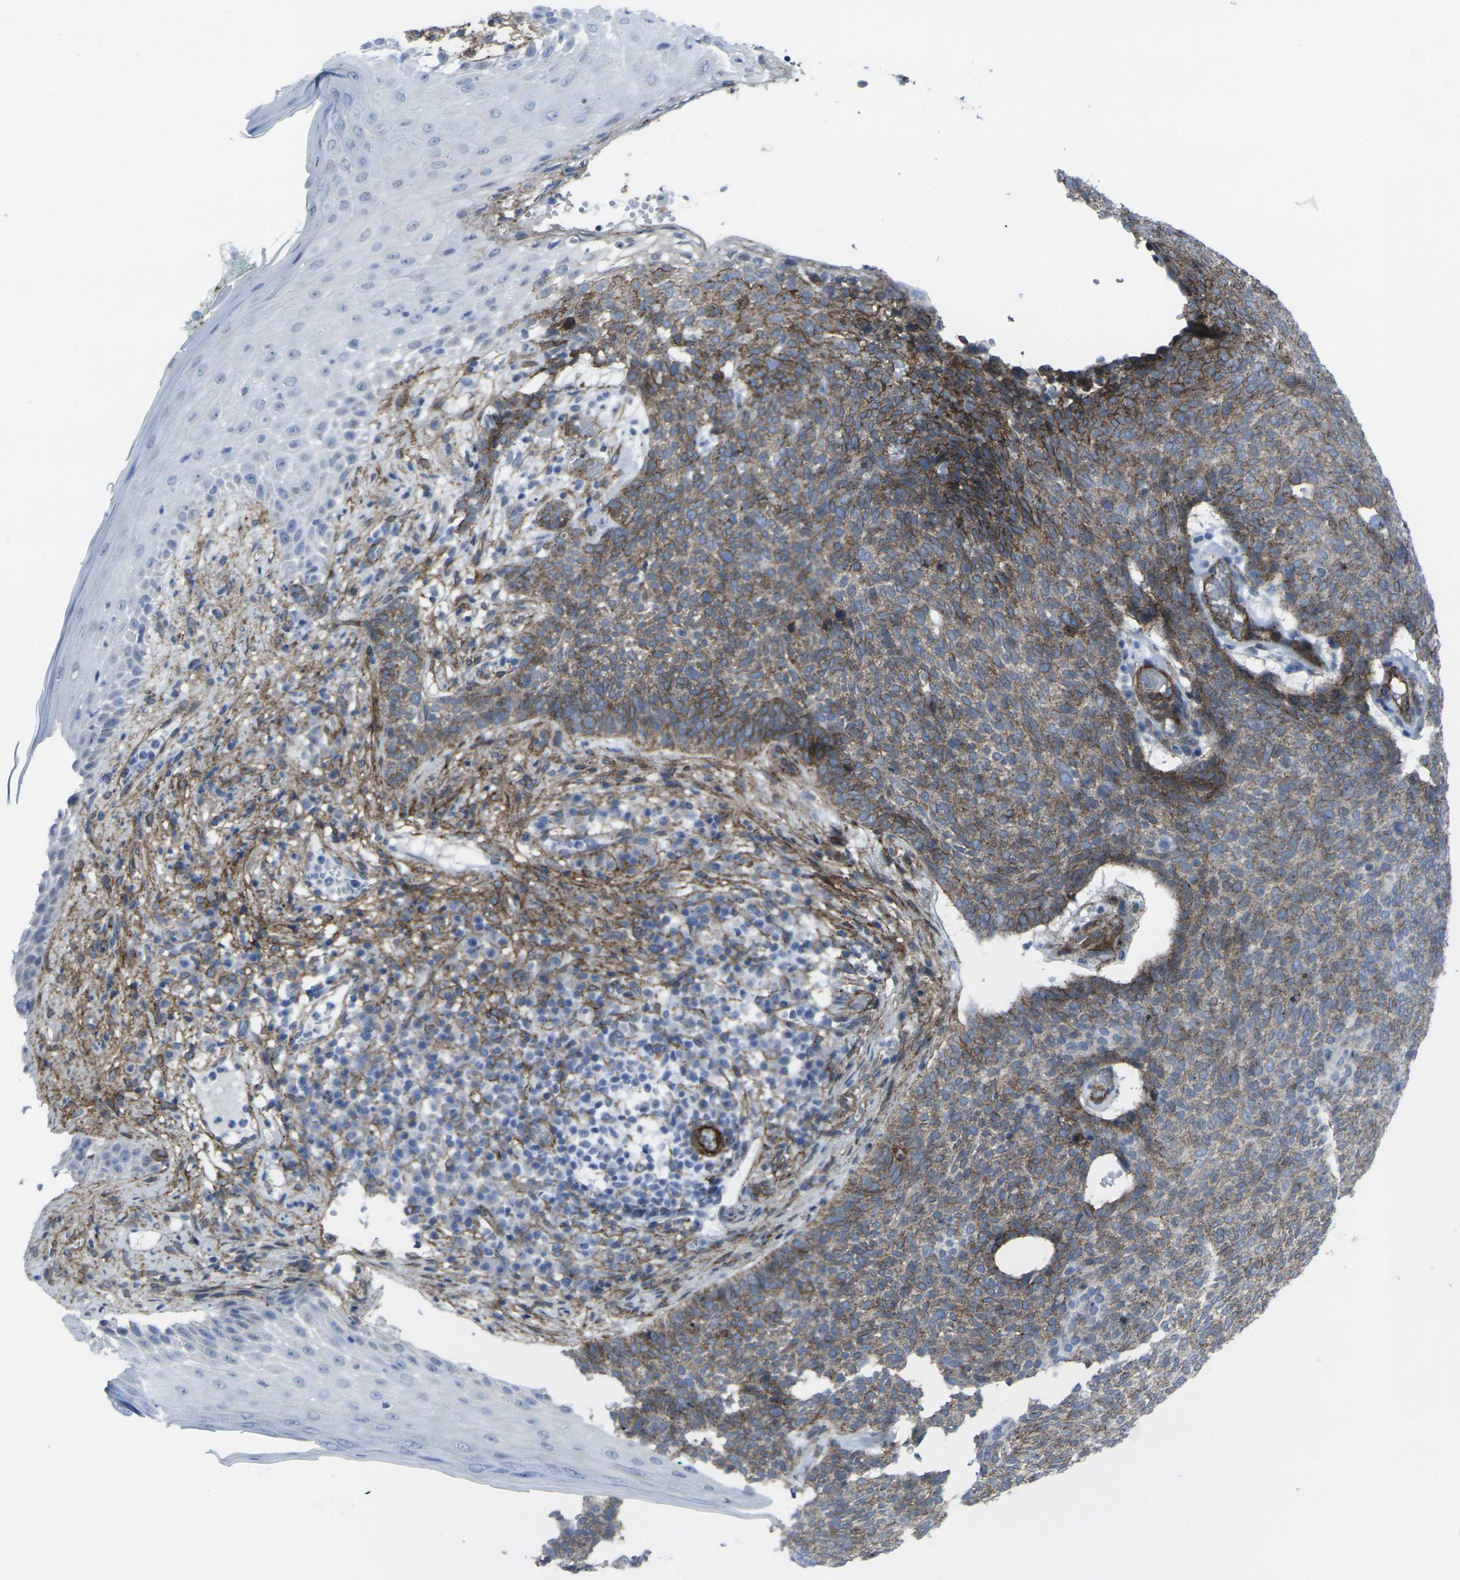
{"staining": {"intensity": "moderate", "quantity": ">75%", "location": "cytoplasmic/membranous"}, "tissue": "skin cancer", "cell_type": "Tumor cells", "image_type": "cancer", "snomed": [{"axis": "morphology", "description": "Basal cell carcinoma"}, {"axis": "topography", "description": "Skin"}], "caption": "High-power microscopy captured an immunohistochemistry (IHC) image of basal cell carcinoma (skin), revealing moderate cytoplasmic/membranous staining in about >75% of tumor cells.", "gene": "CDH11", "patient": {"sex": "female", "age": 84}}